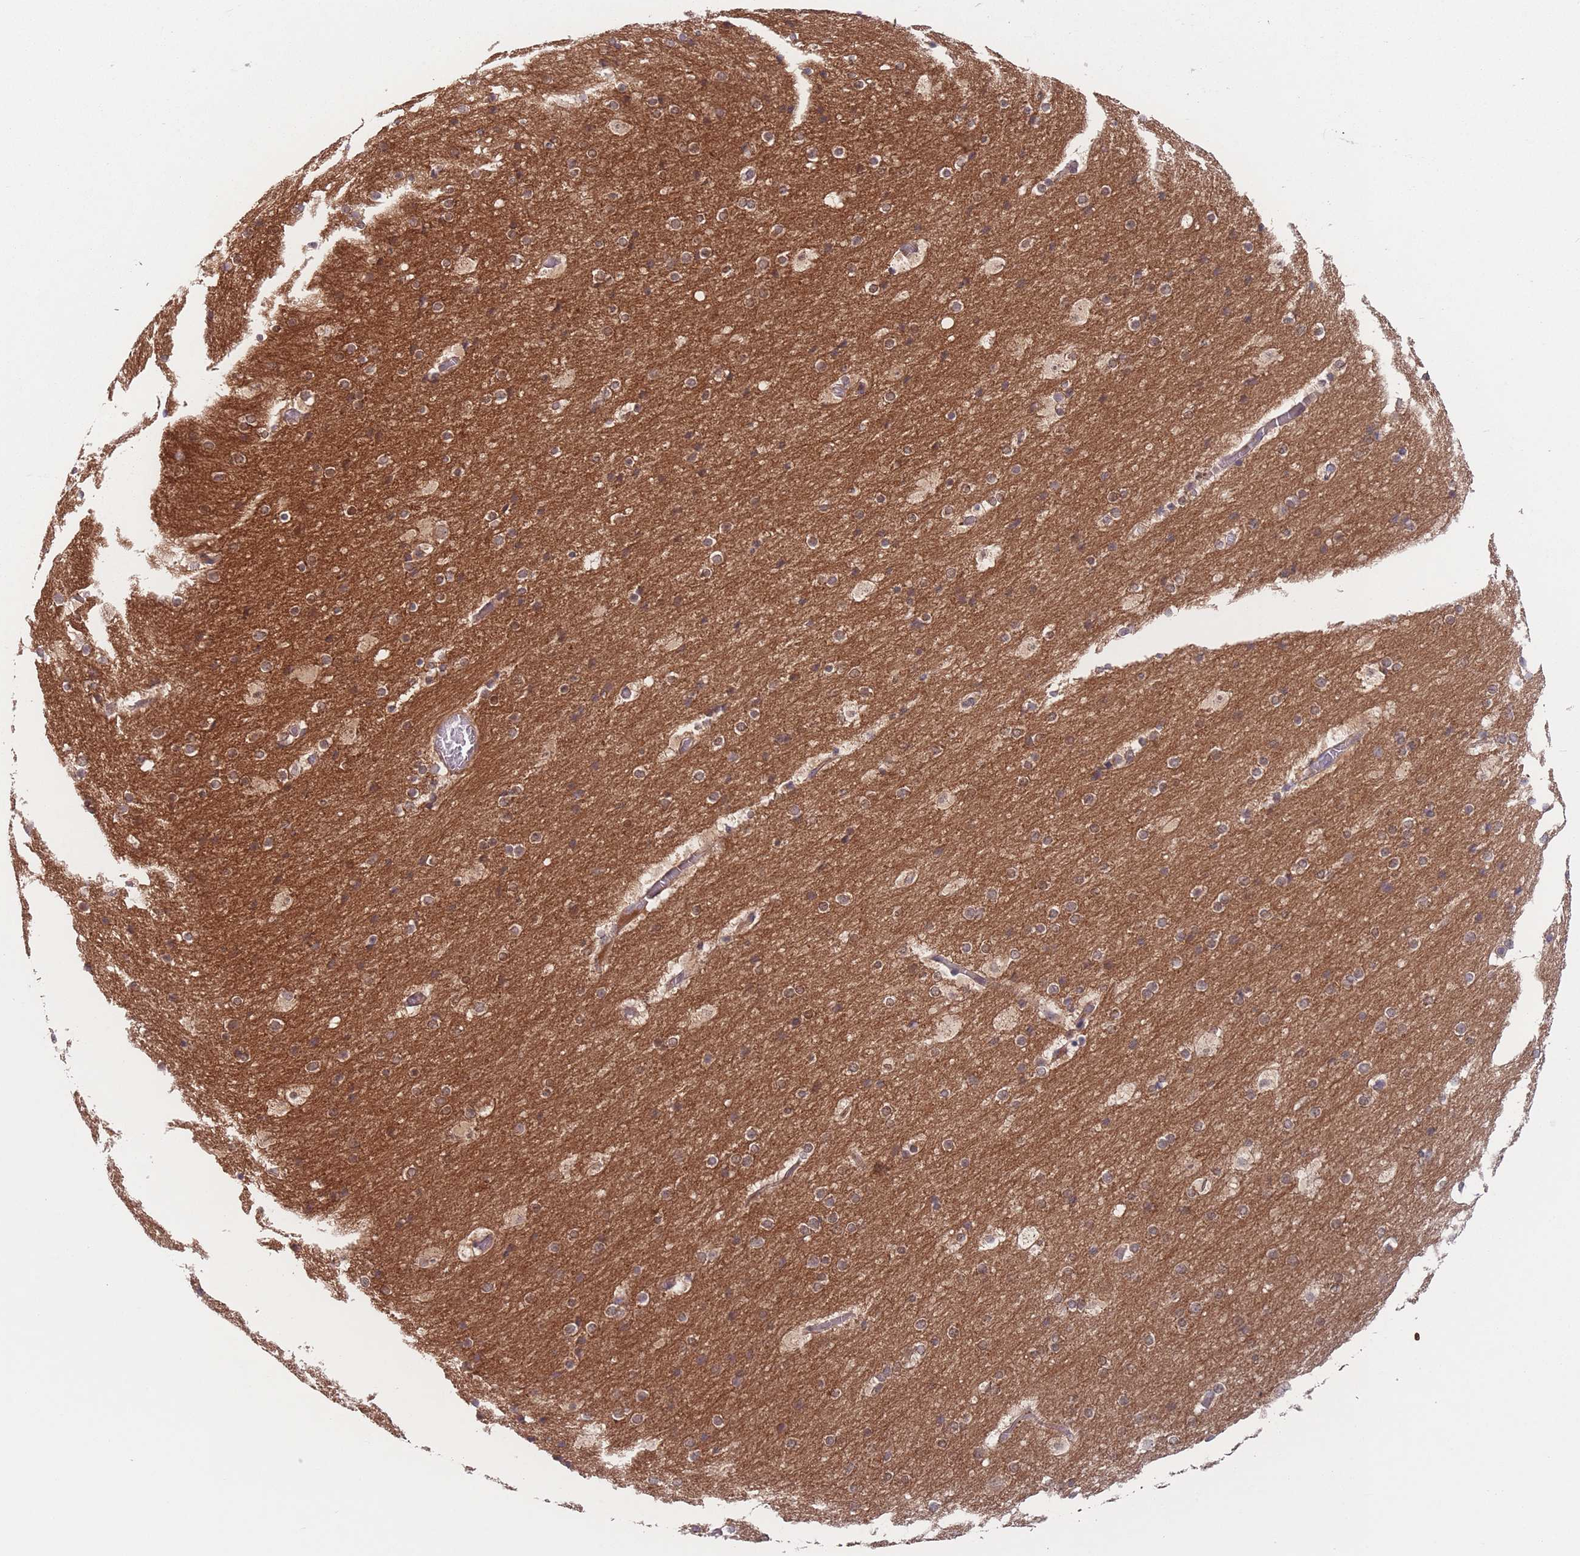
{"staining": {"intensity": "moderate", "quantity": "<25%", "location": "cytoplasmic/membranous"}, "tissue": "cerebral cortex", "cell_type": "Endothelial cells", "image_type": "normal", "snomed": [{"axis": "morphology", "description": "Normal tissue, NOS"}, {"axis": "topography", "description": "Cerebral cortex"}], "caption": "Moderate cytoplasmic/membranous protein positivity is present in approximately <25% of endothelial cells in cerebral cortex.", "gene": "PPM1A", "patient": {"sex": "male", "age": 57}}